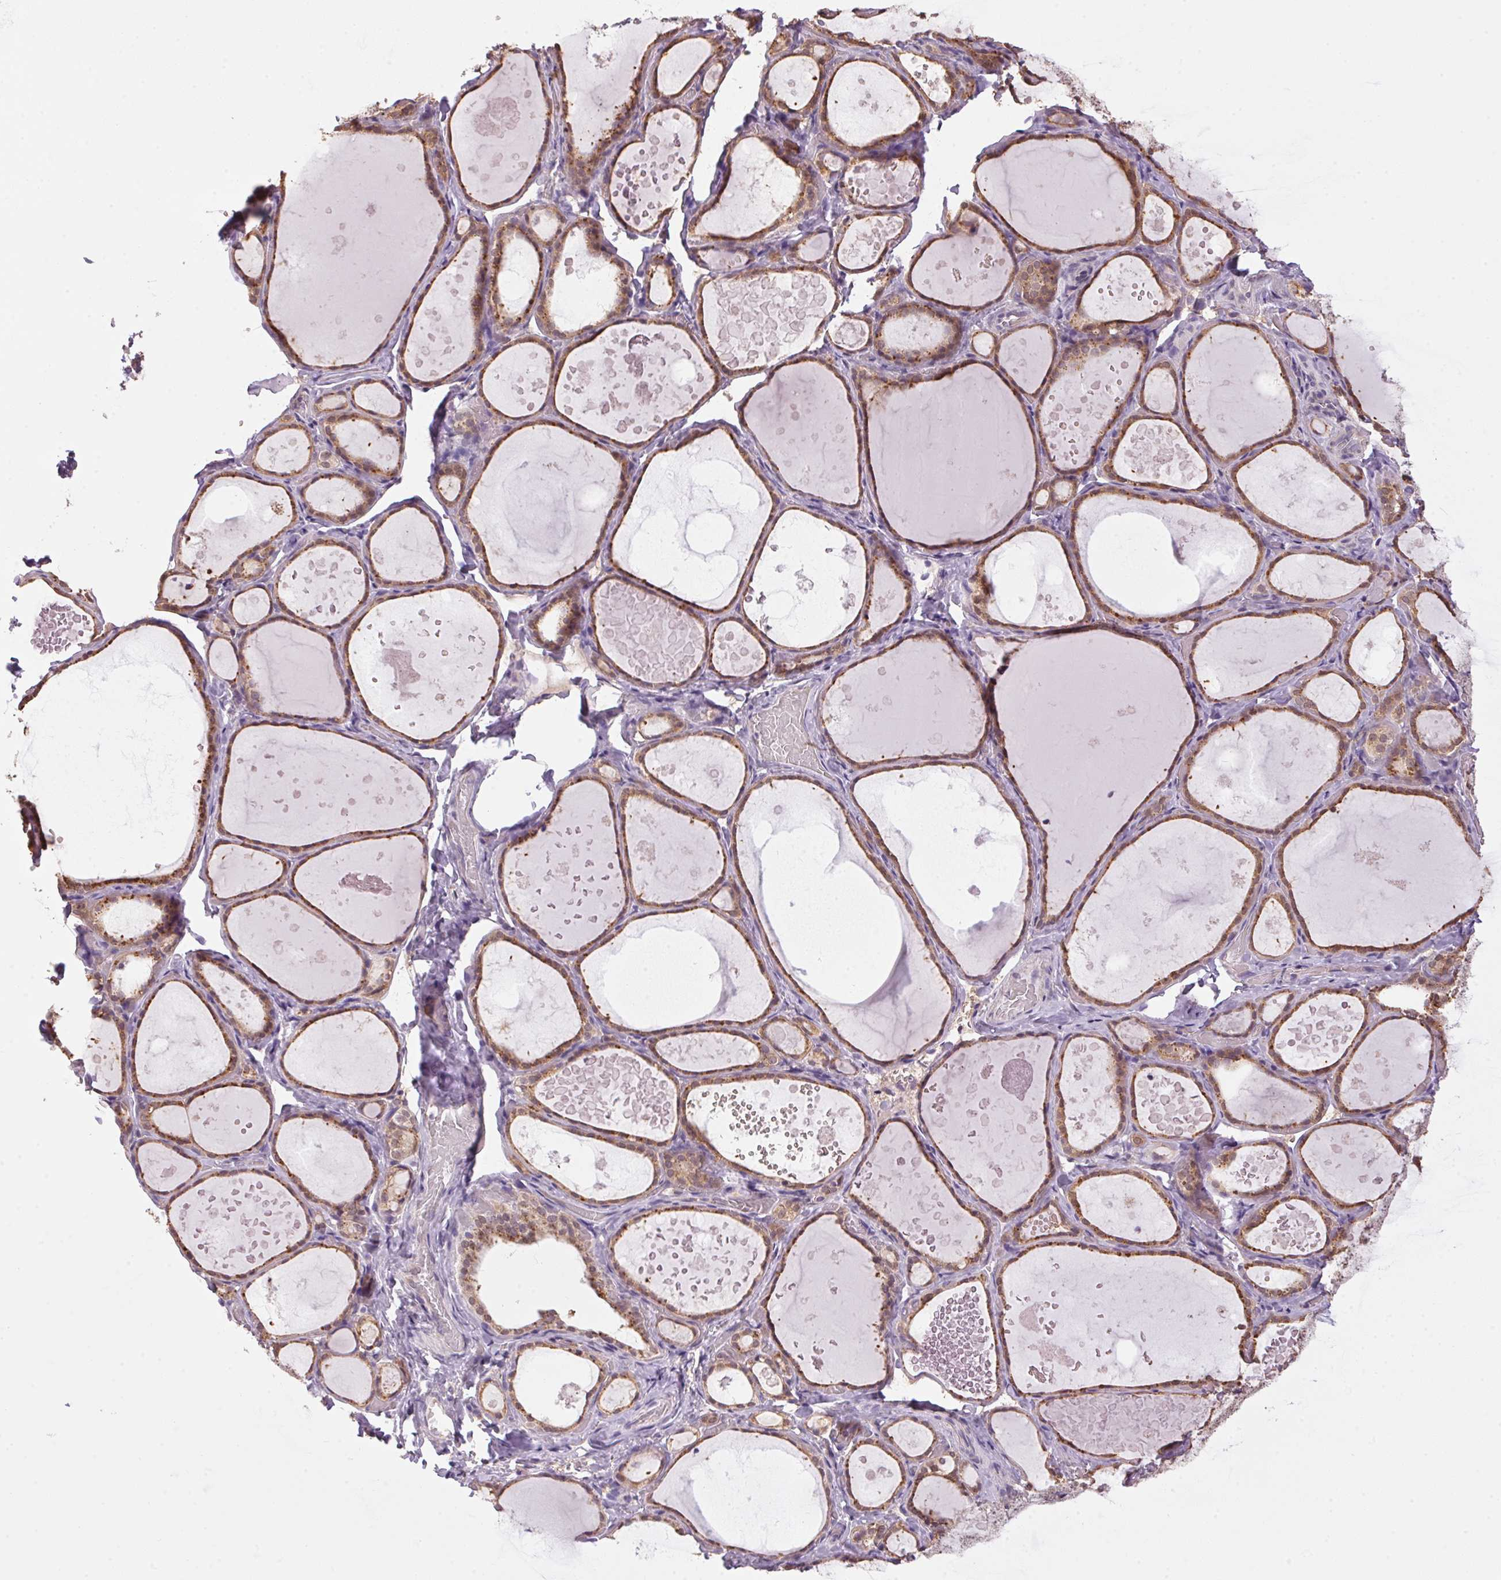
{"staining": {"intensity": "moderate", "quantity": ">75%", "location": "cytoplasmic/membranous"}, "tissue": "thyroid gland", "cell_type": "Glandular cells", "image_type": "normal", "snomed": [{"axis": "morphology", "description": "Normal tissue, NOS"}, {"axis": "topography", "description": "Thyroid gland"}], "caption": "The micrograph displays immunohistochemical staining of unremarkable thyroid gland. There is moderate cytoplasmic/membranous positivity is appreciated in about >75% of glandular cells. (IHC, brightfield microscopy, high magnification).", "gene": "ADH5", "patient": {"sex": "female", "age": 56}}